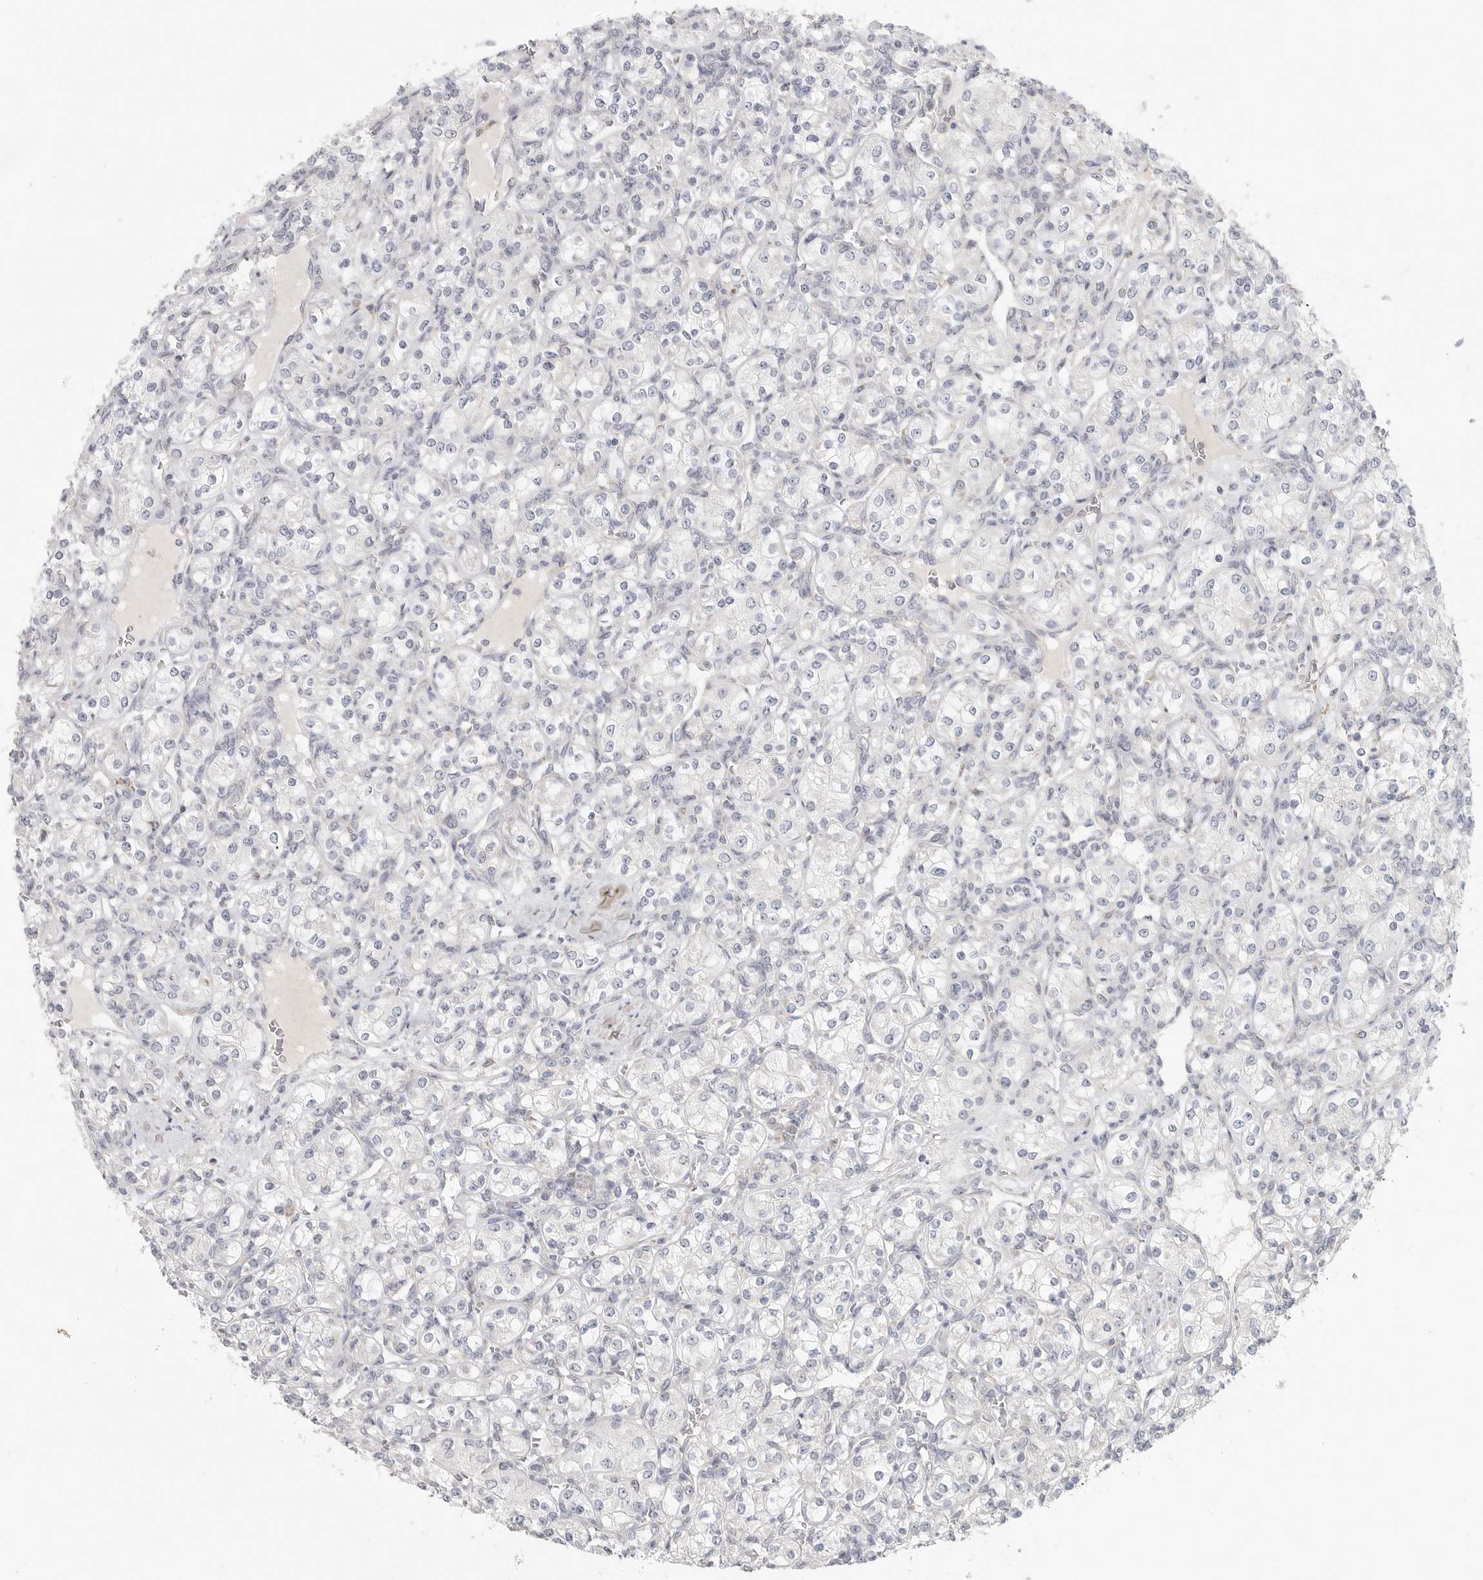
{"staining": {"intensity": "negative", "quantity": "none", "location": "none"}, "tissue": "renal cancer", "cell_type": "Tumor cells", "image_type": "cancer", "snomed": [{"axis": "morphology", "description": "Adenocarcinoma, NOS"}, {"axis": "topography", "description": "Kidney"}], "caption": "A micrograph of human renal adenocarcinoma is negative for staining in tumor cells. Nuclei are stained in blue.", "gene": "SLC25A26", "patient": {"sex": "male", "age": 77}}